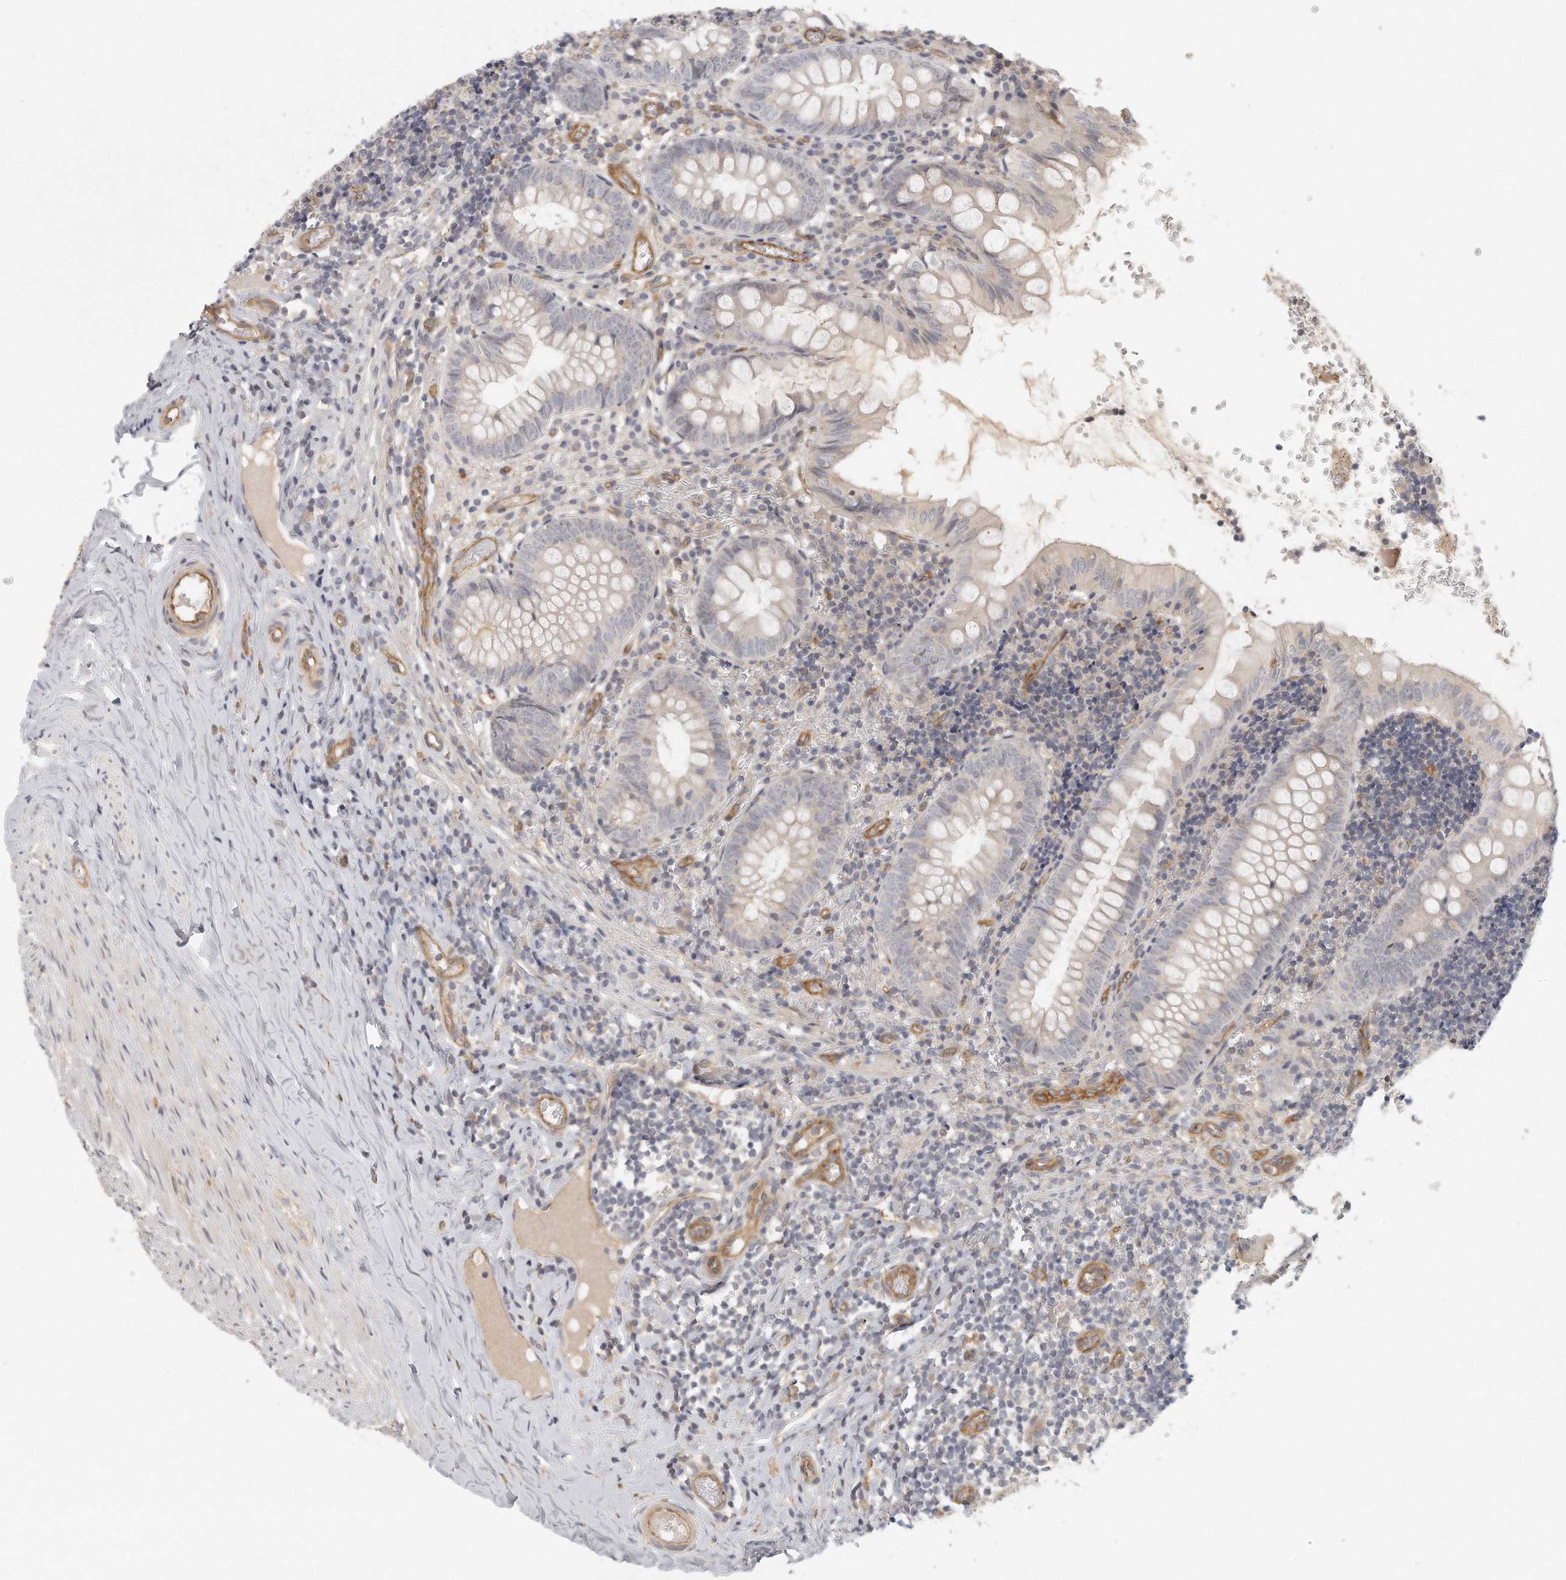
{"staining": {"intensity": "negative", "quantity": "none", "location": "none"}, "tissue": "appendix", "cell_type": "Glandular cells", "image_type": "normal", "snomed": [{"axis": "morphology", "description": "Normal tissue, NOS"}, {"axis": "topography", "description": "Appendix"}], "caption": "This histopathology image is of benign appendix stained with immunohistochemistry (IHC) to label a protein in brown with the nuclei are counter-stained blue. There is no expression in glandular cells. (Brightfield microscopy of DAB (3,3'-diaminobenzidine) IHC at high magnification).", "gene": "MTERF4", "patient": {"sex": "male", "age": 8}}